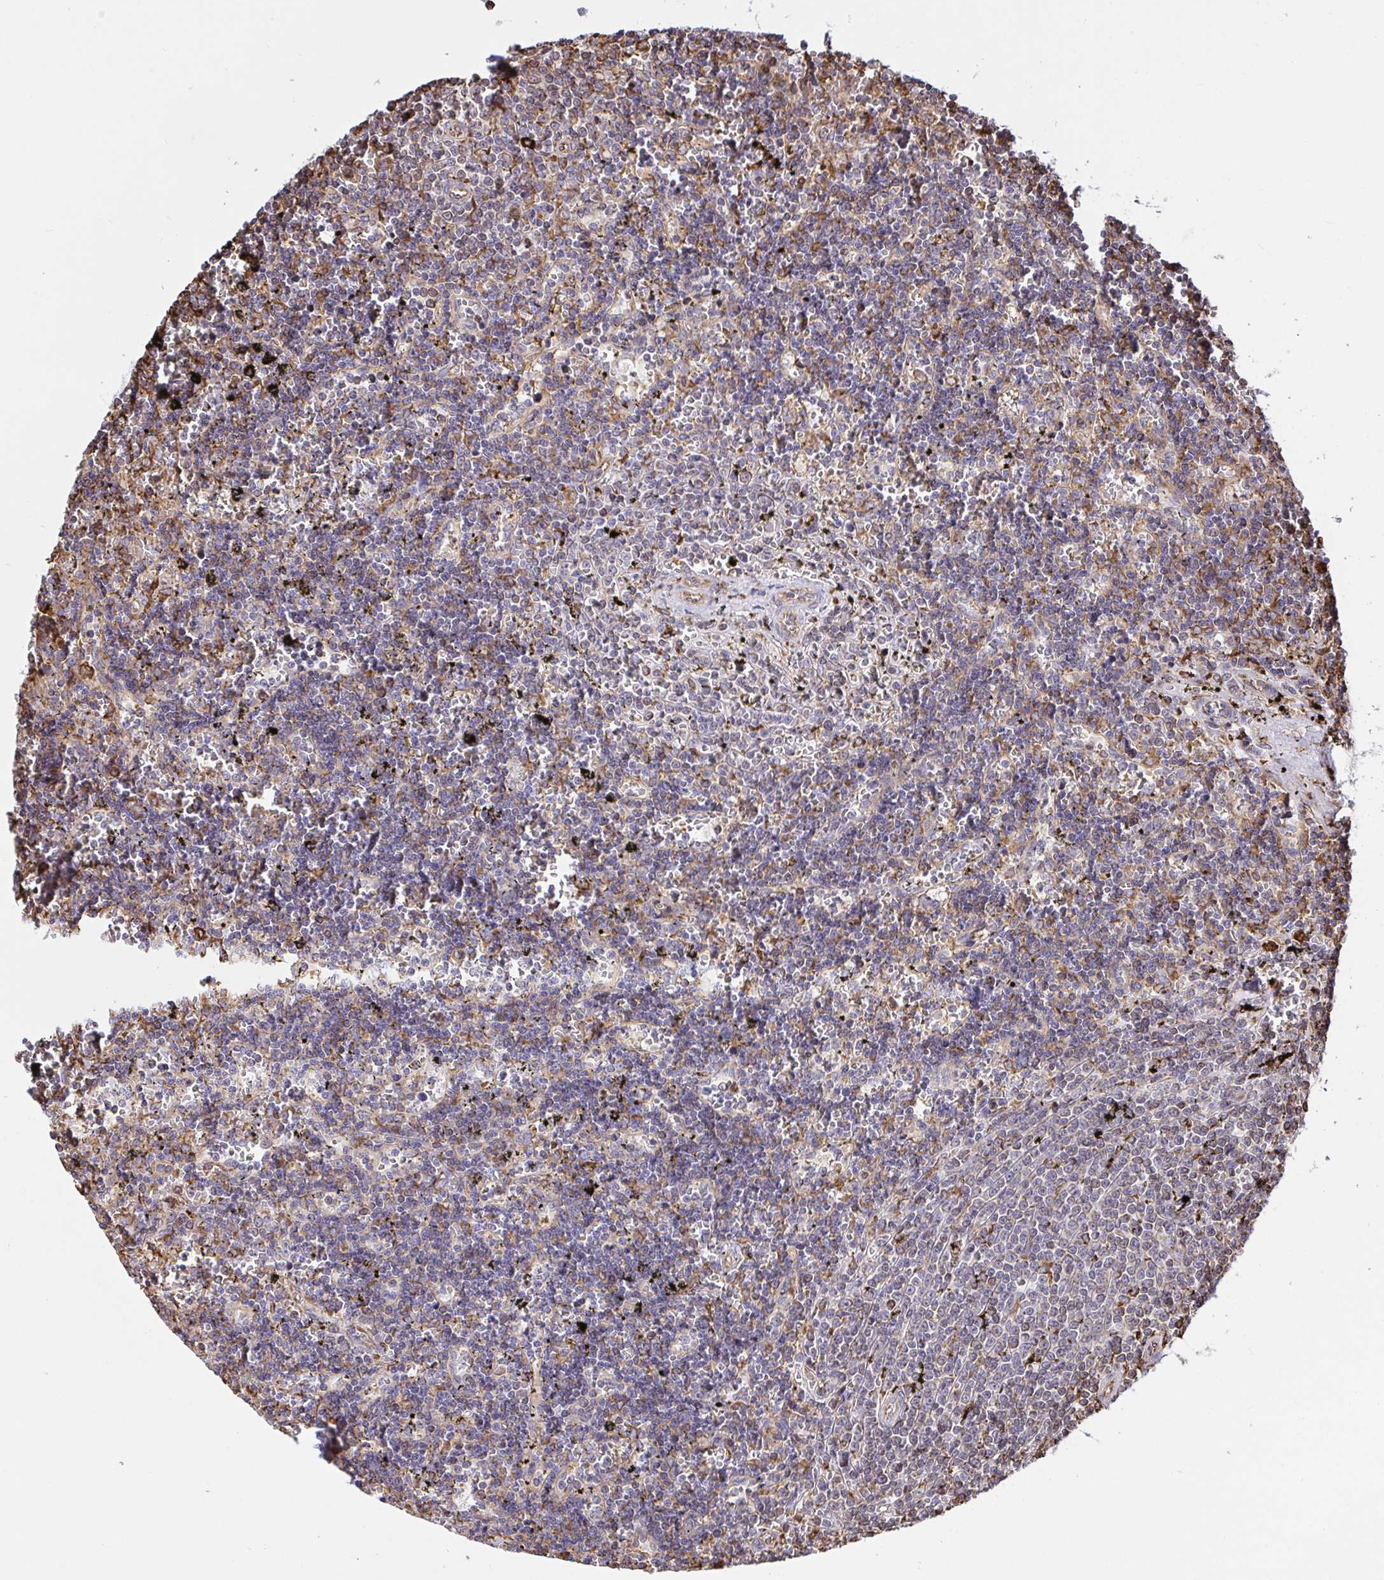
{"staining": {"intensity": "weak", "quantity": "<25%", "location": "cytoplasmic/membranous"}, "tissue": "lymphoma", "cell_type": "Tumor cells", "image_type": "cancer", "snomed": [{"axis": "morphology", "description": "Malignant lymphoma, non-Hodgkin's type, Low grade"}, {"axis": "topography", "description": "Spleen"}], "caption": "High magnification brightfield microscopy of lymphoma stained with DAB (brown) and counterstained with hematoxylin (blue): tumor cells show no significant staining.", "gene": "CLGN", "patient": {"sex": "male", "age": 60}}